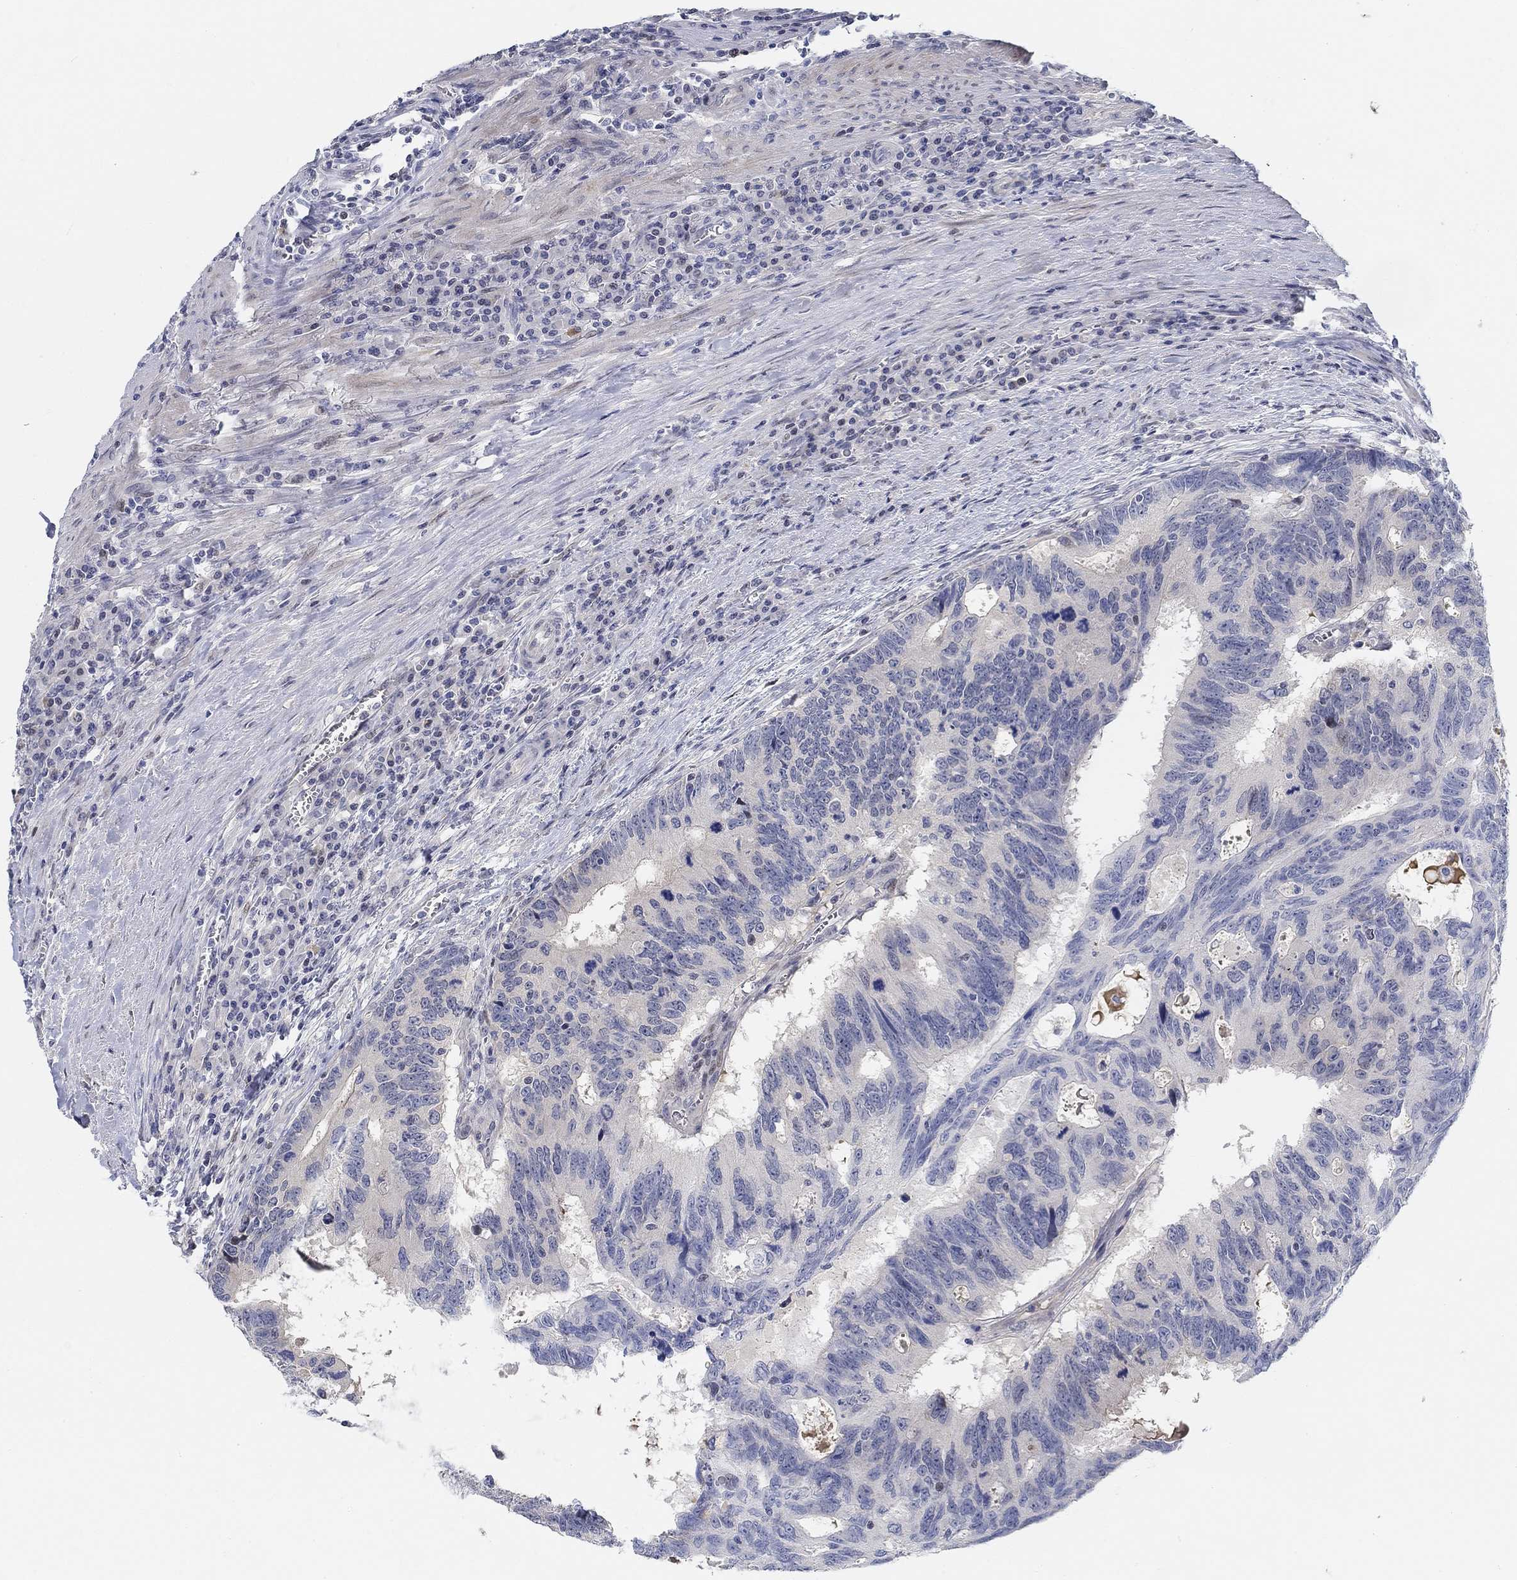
{"staining": {"intensity": "negative", "quantity": "none", "location": "none"}, "tissue": "colorectal cancer", "cell_type": "Tumor cells", "image_type": "cancer", "snomed": [{"axis": "morphology", "description": "Adenocarcinoma, NOS"}, {"axis": "topography", "description": "Colon"}], "caption": "Photomicrograph shows no protein staining in tumor cells of adenocarcinoma (colorectal) tissue. (DAB immunohistochemistry (IHC) visualized using brightfield microscopy, high magnification).", "gene": "SNTG2", "patient": {"sex": "female", "age": 77}}